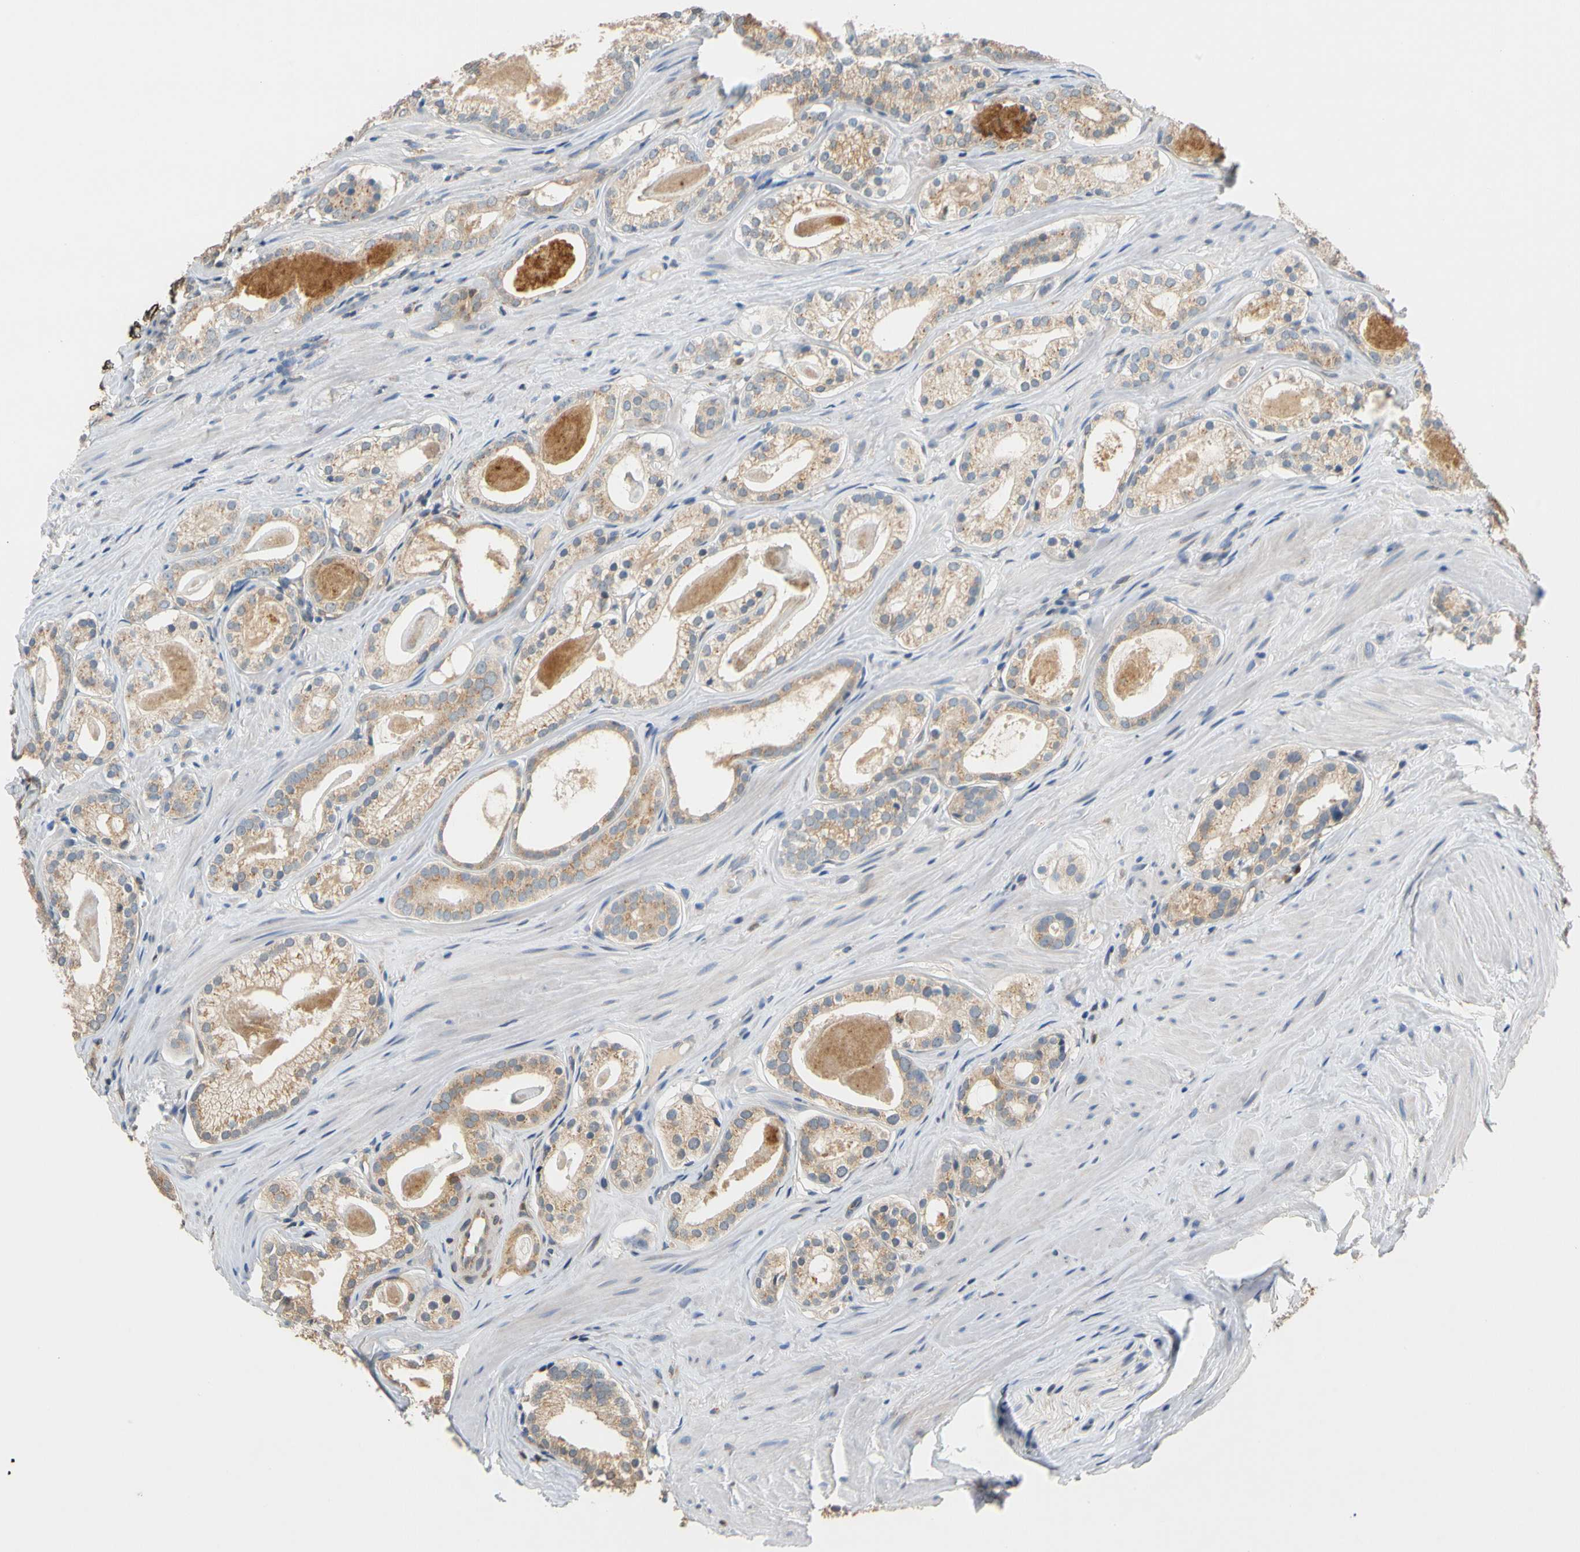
{"staining": {"intensity": "weak", "quantity": ">75%", "location": "cytoplasmic/membranous"}, "tissue": "prostate cancer", "cell_type": "Tumor cells", "image_type": "cancer", "snomed": [{"axis": "morphology", "description": "Adenocarcinoma, Low grade"}, {"axis": "topography", "description": "Prostate"}], "caption": "Immunohistochemical staining of human prostate cancer (adenocarcinoma (low-grade)) exhibits low levels of weak cytoplasmic/membranous protein staining in approximately >75% of tumor cells.", "gene": "GPSM2", "patient": {"sex": "male", "age": 59}}